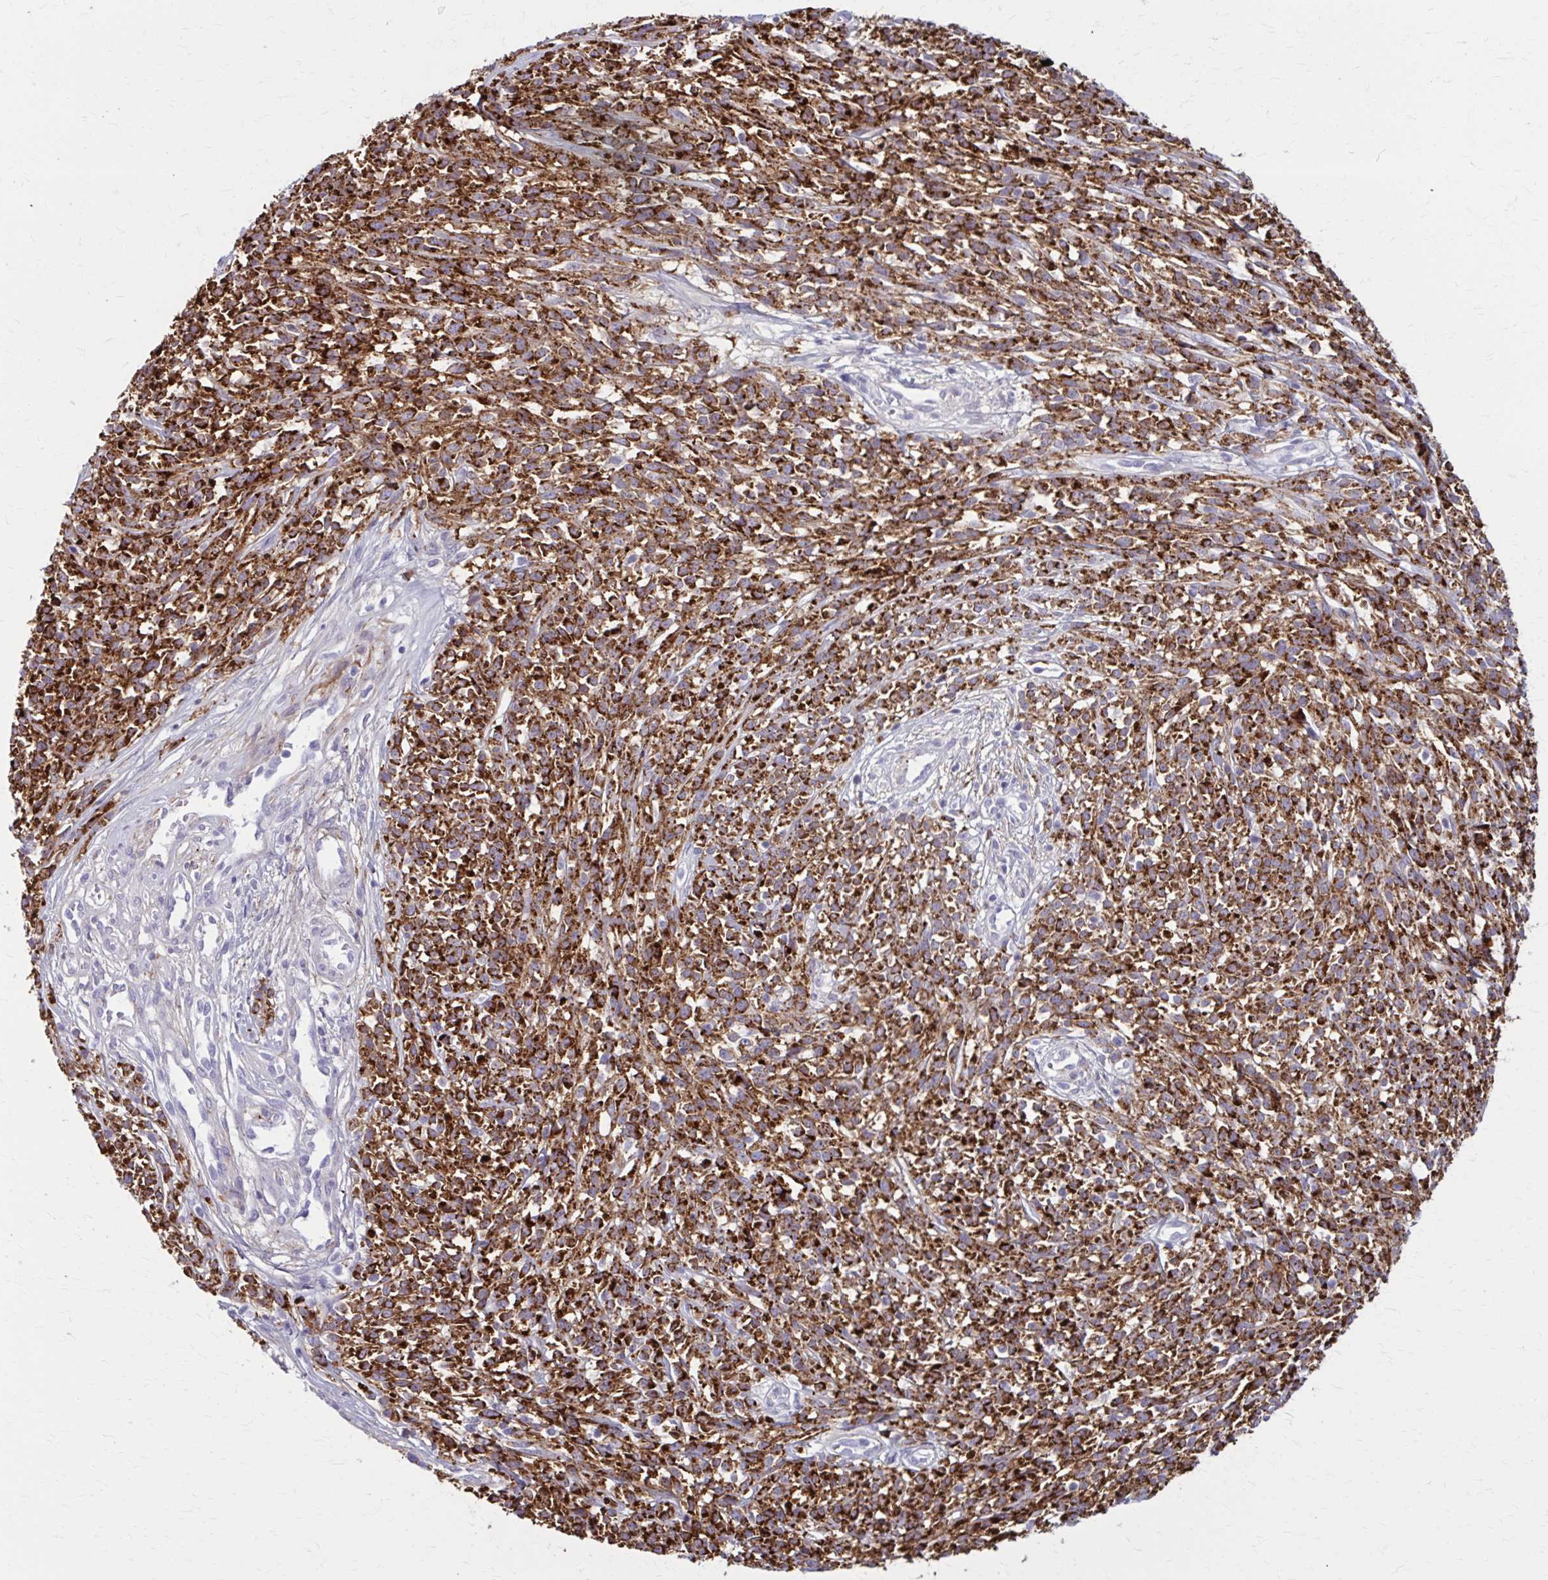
{"staining": {"intensity": "strong", "quantity": ">75%", "location": "cytoplasmic/membranous"}, "tissue": "melanoma", "cell_type": "Tumor cells", "image_type": "cancer", "snomed": [{"axis": "morphology", "description": "Malignant melanoma, NOS"}, {"axis": "topography", "description": "Skin"}, {"axis": "topography", "description": "Skin of trunk"}], "caption": "This is a photomicrograph of IHC staining of malignant melanoma, which shows strong expression in the cytoplasmic/membranous of tumor cells.", "gene": "AKAP12", "patient": {"sex": "male", "age": 74}}